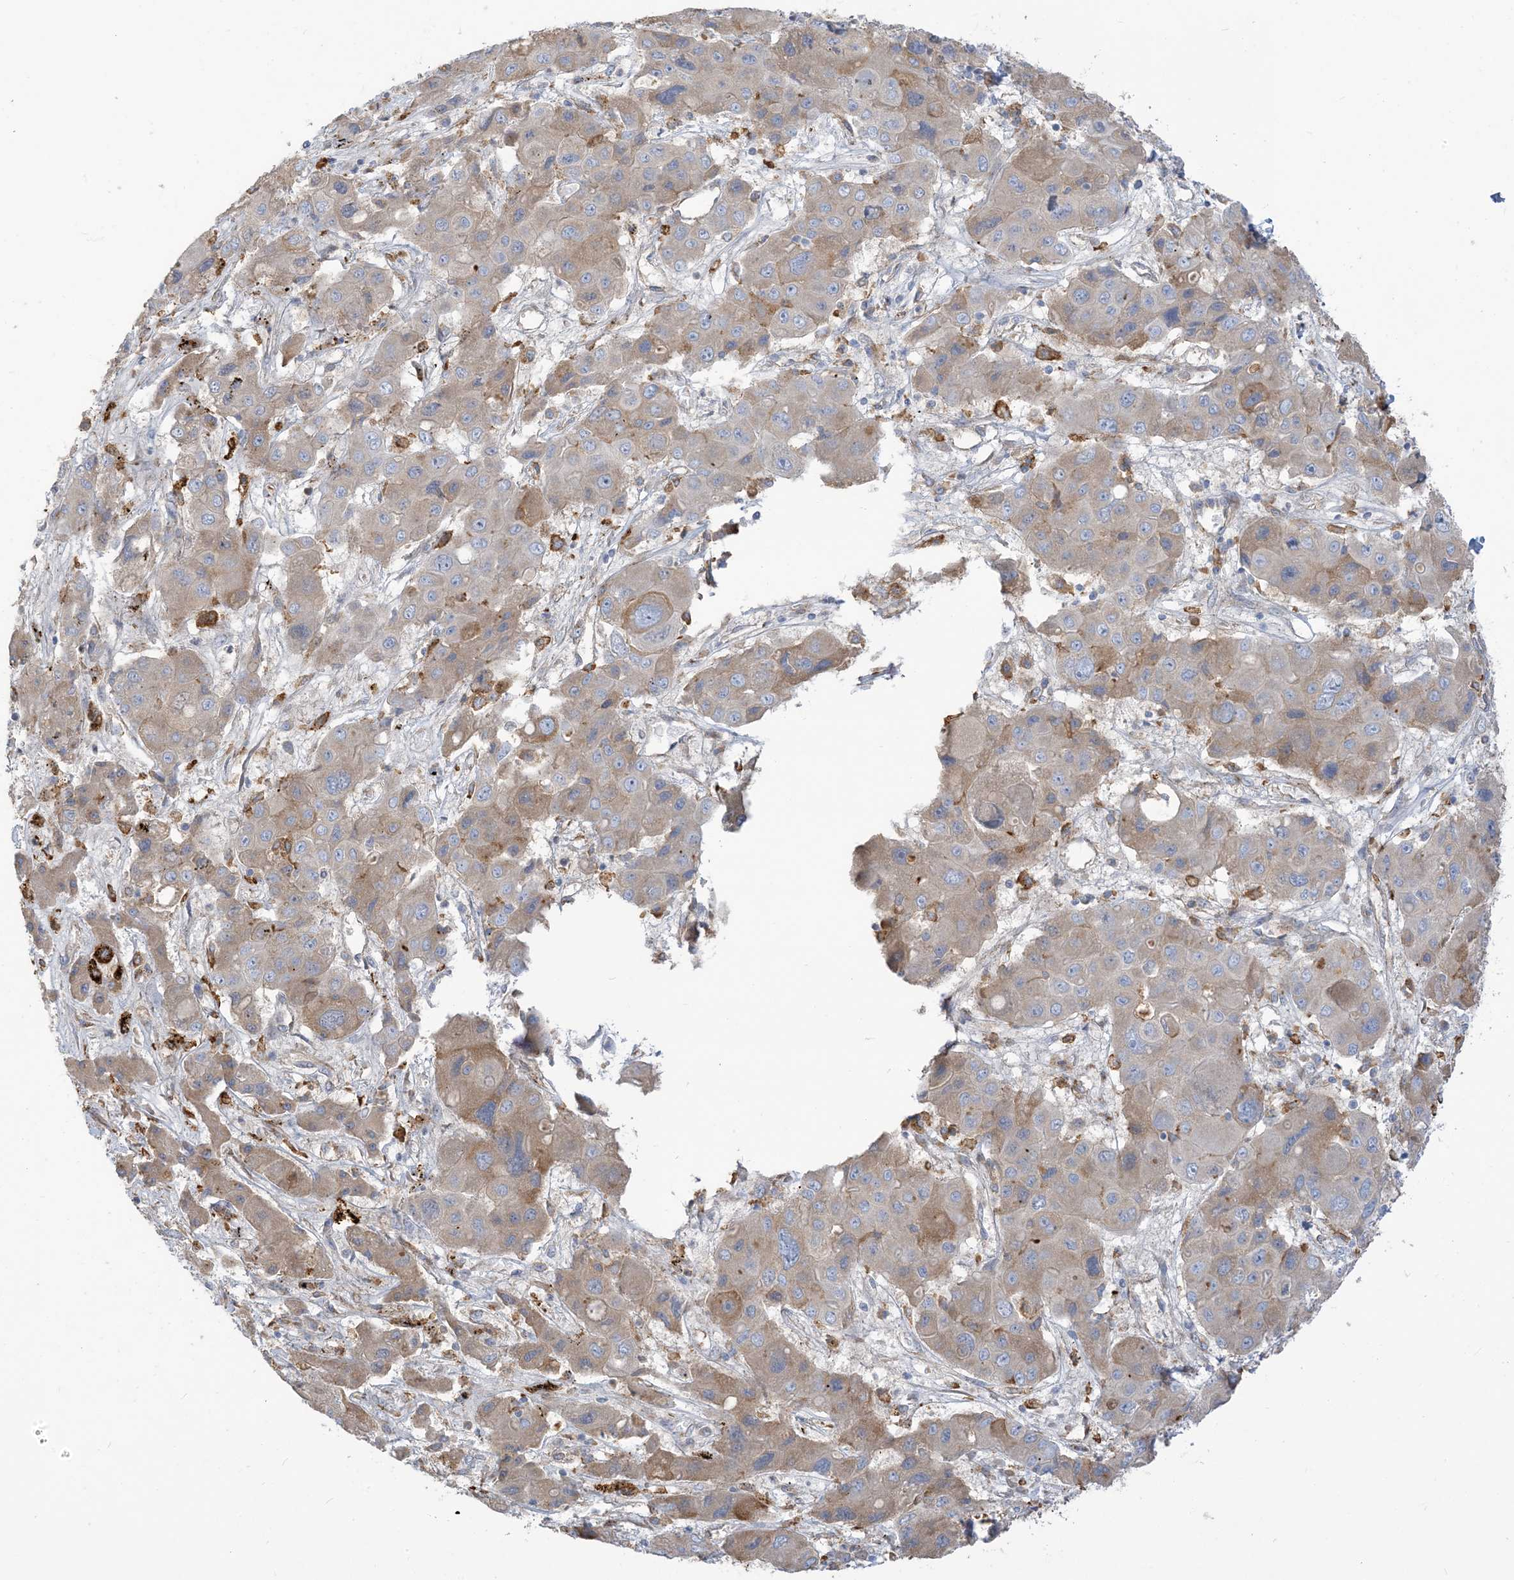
{"staining": {"intensity": "moderate", "quantity": "<25%", "location": "cytoplasmic/membranous"}, "tissue": "liver cancer", "cell_type": "Tumor cells", "image_type": "cancer", "snomed": [{"axis": "morphology", "description": "Cholangiocarcinoma"}, {"axis": "topography", "description": "Liver"}], "caption": "DAB immunohistochemical staining of liver cancer demonstrates moderate cytoplasmic/membranous protein expression in approximately <25% of tumor cells. (DAB (3,3'-diaminobenzidine) IHC, brown staining for protein, blue staining for nuclei).", "gene": "PEAR1", "patient": {"sex": "male", "age": 67}}